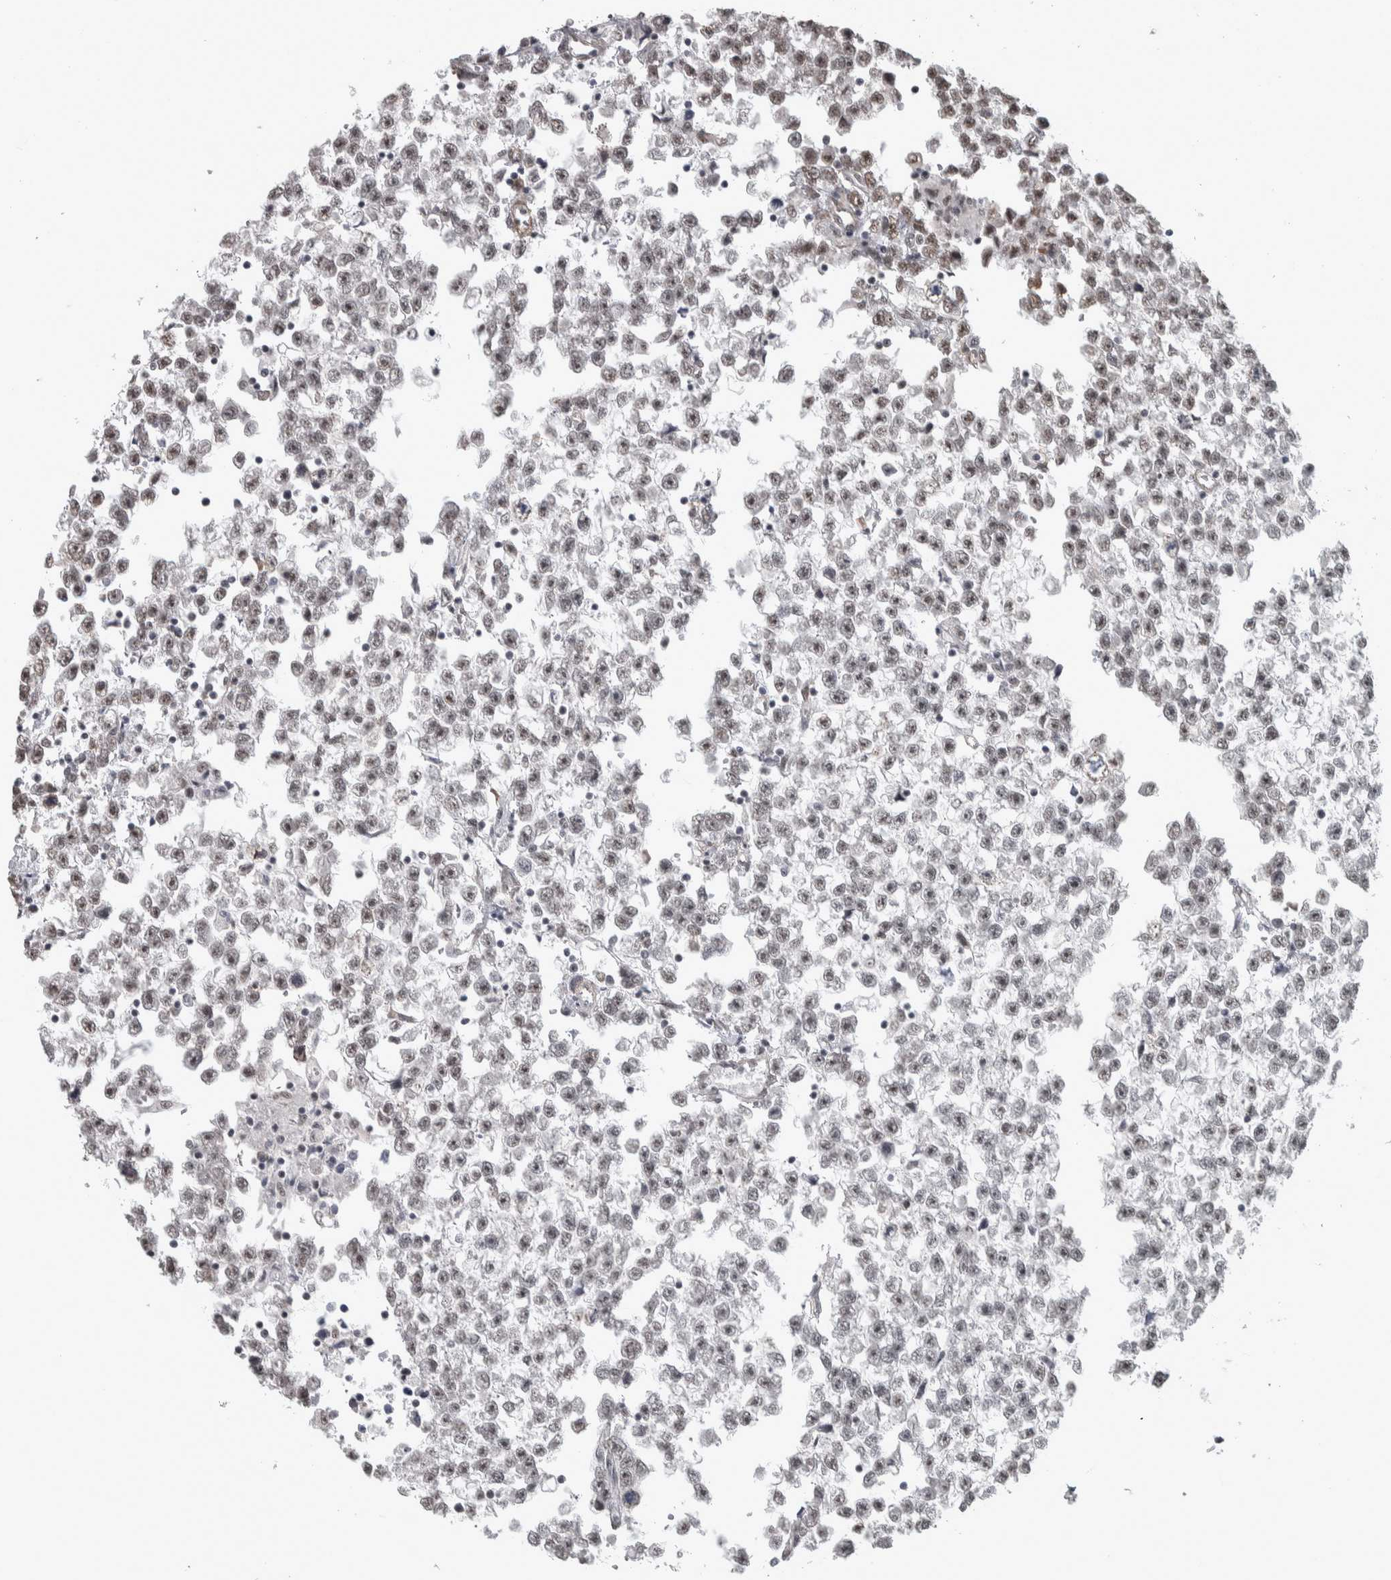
{"staining": {"intensity": "weak", "quantity": "25%-75%", "location": "nuclear"}, "tissue": "testis cancer", "cell_type": "Tumor cells", "image_type": "cancer", "snomed": [{"axis": "morphology", "description": "Seminoma, NOS"}, {"axis": "morphology", "description": "Carcinoma, Embryonal, NOS"}, {"axis": "topography", "description": "Testis"}], "caption": "Protein expression analysis of human testis cancer (seminoma) reveals weak nuclear positivity in approximately 25%-75% of tumor cells.", "gene": "DDX42", "patient": {"sex": "male", "age": 51}}